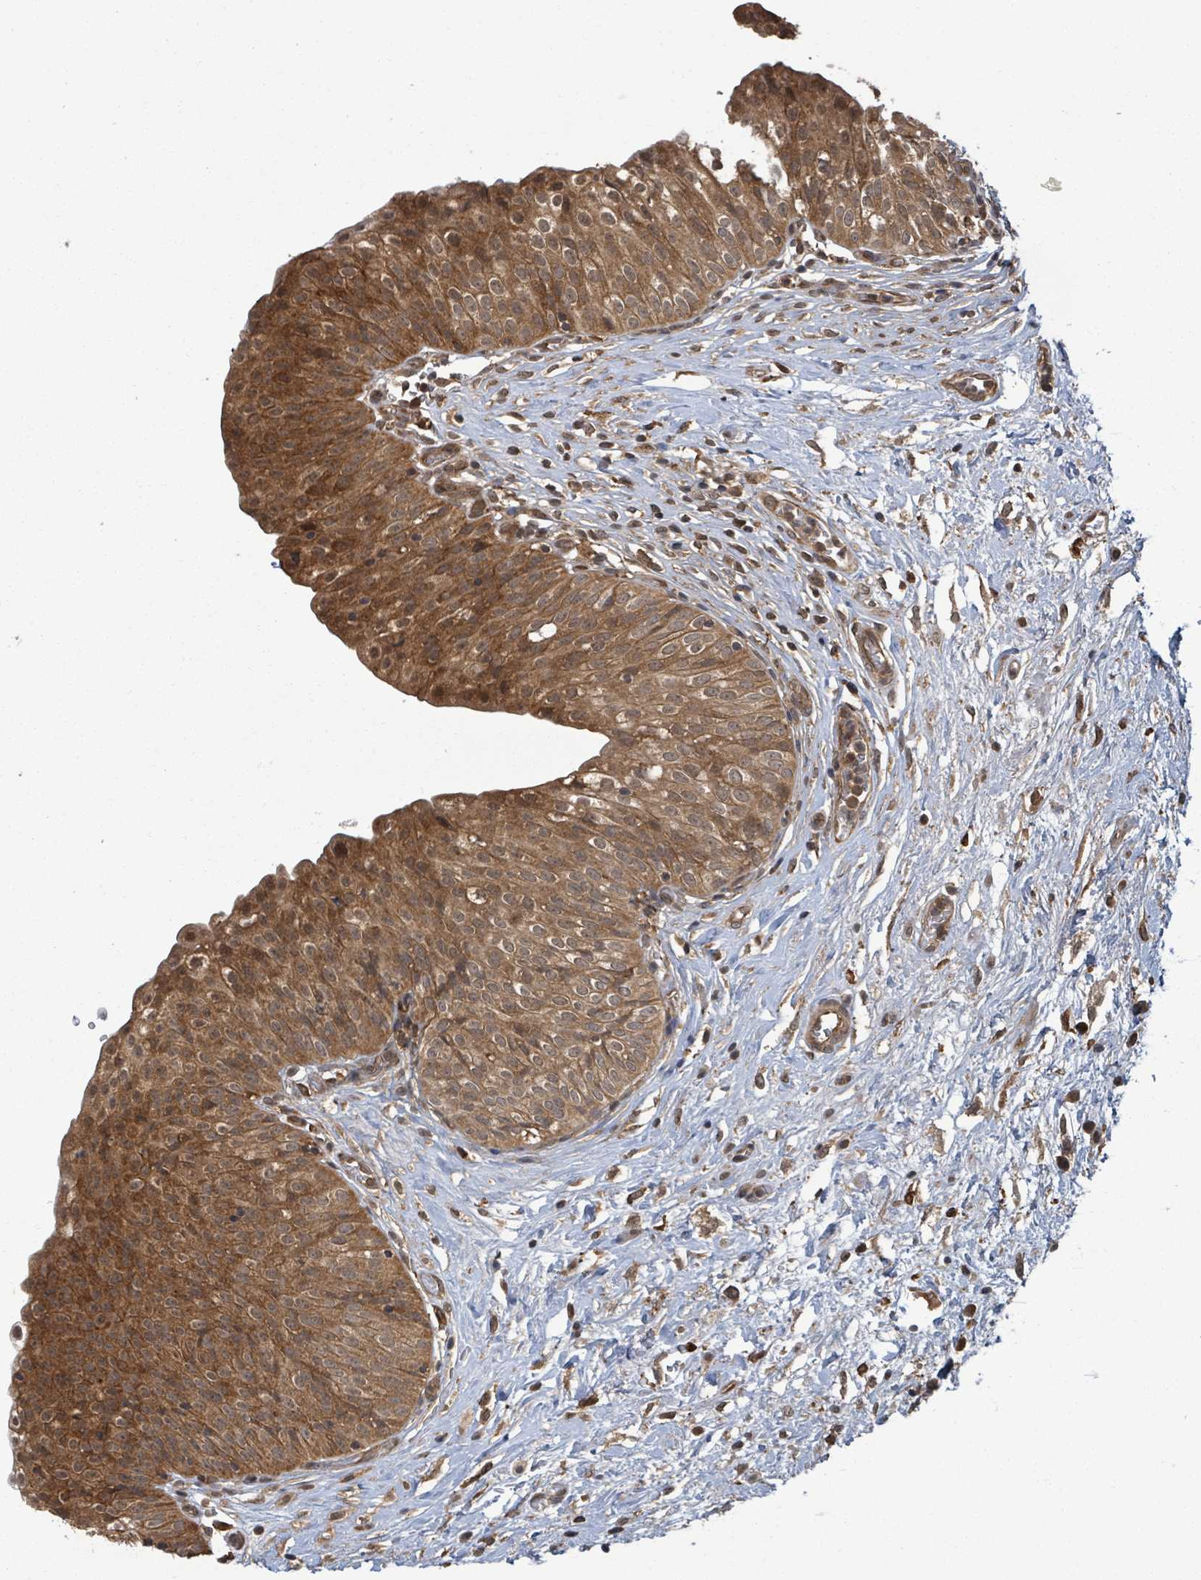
{"staining": {"intensity": "strong", "quantity": ">75%", "location": "cytoplasmic/membranous,nuclear"}, "tissue": "urinary bladder", "cell_type": "Urothelial cells", "image_type": "normal", "snomed": [{"axis": "morphology", "description": "Normal tissue, NOS"}, {"axis": "topography", "description": "Urinary bladder"}], "caption": "A brown stain shows strong cytoplasmic/membranous,nuclear expression of a protein in urothelial cells of benign urinary bladder. The staining was performed using DAB to visualize the protein expression in brown, while the nuclei were stained in blue with hematoxylin (Magnification: 20x).", "gene": "ENSG00000256500", "patient": {"sex": "male", "age": 55}}